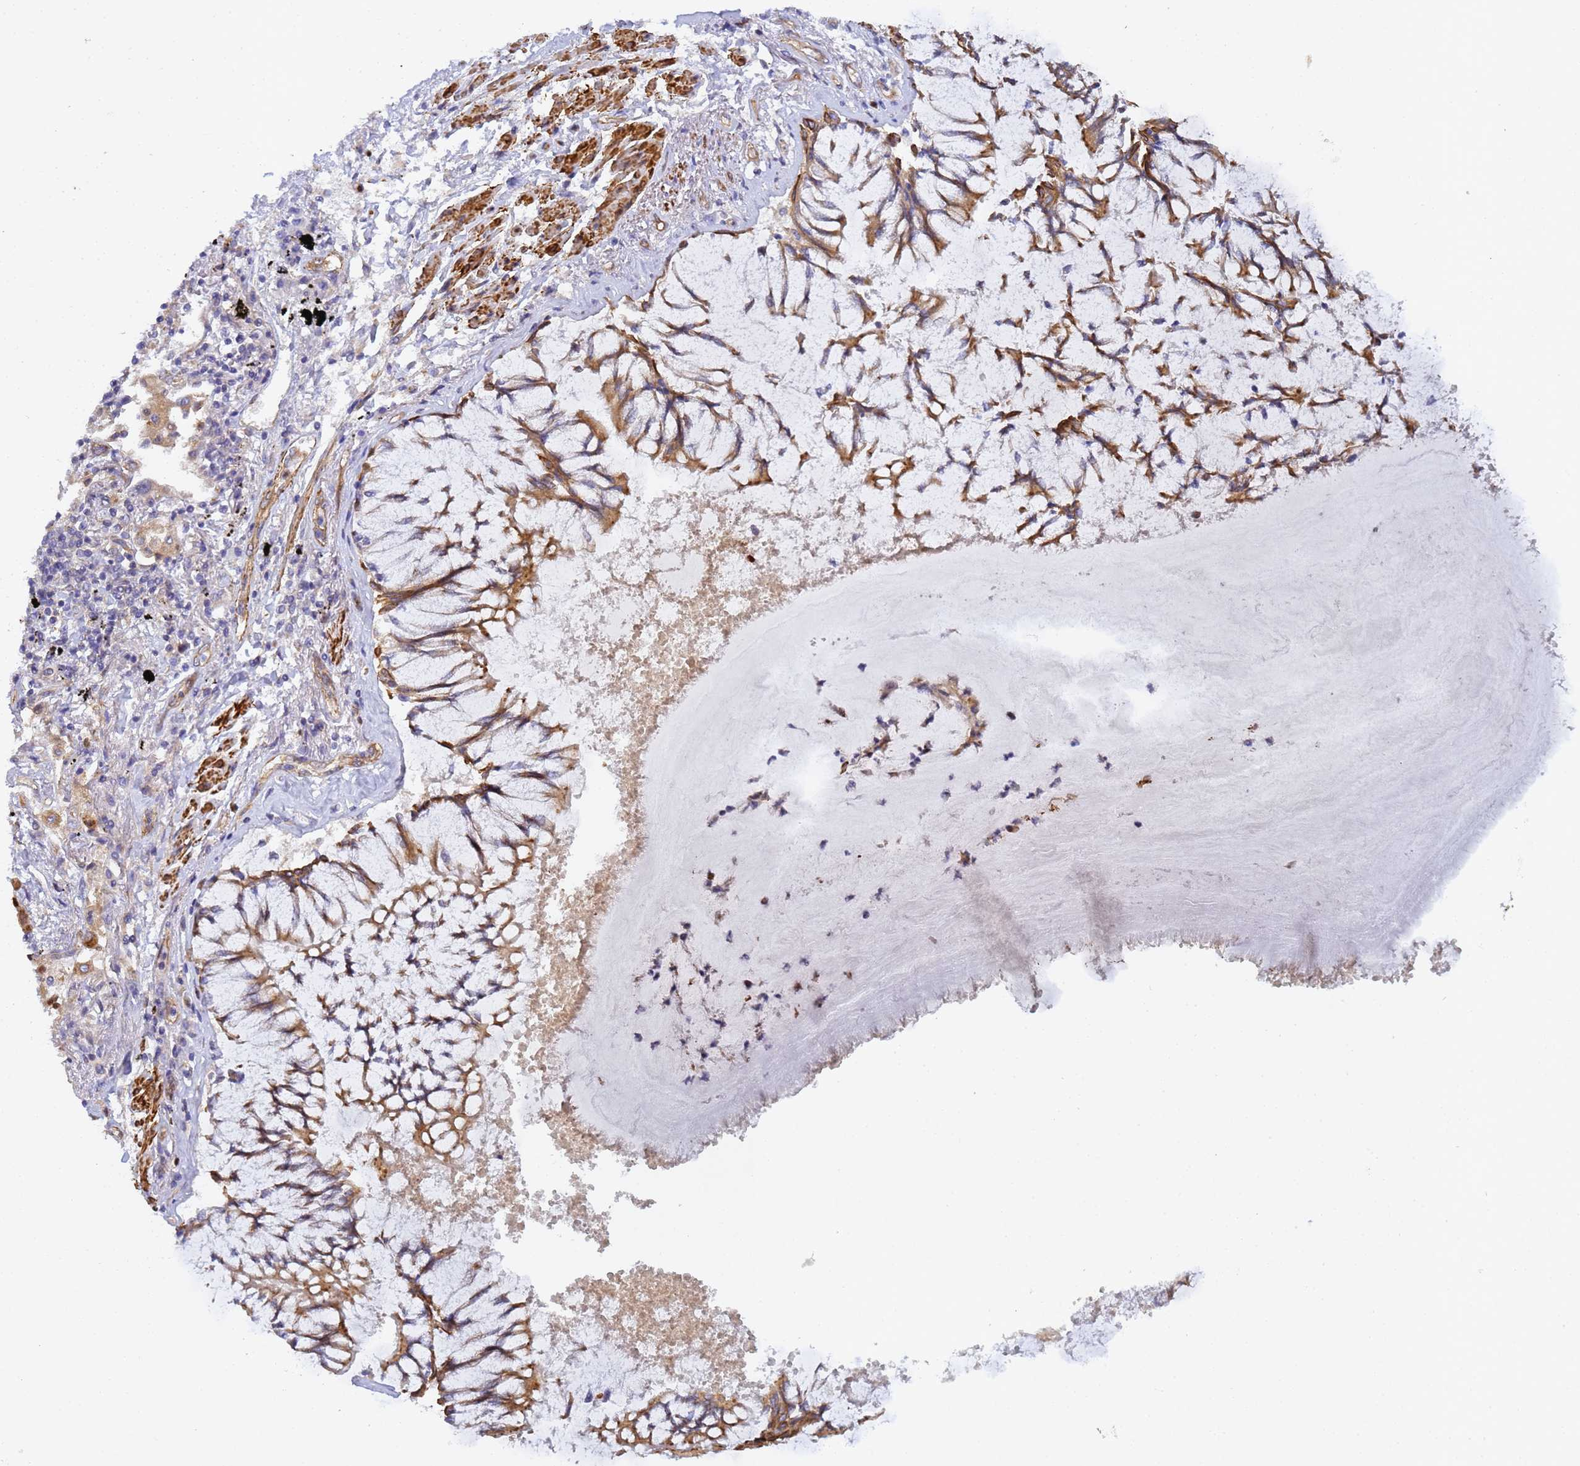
{"staining": {"intensity": "moderate", "quantity": ">75%", "location": "cytoplasmic/membranous"}, "tissue": "lung cancer", "cell_type": "Tumor cells", "image_type": "cancer", "snomed": [{"axis": "morphology", "description": "Adenocarcinoma, NOS"}, {"axis": "topography", "description": "Lung"}], "caption": "Brown immunohistochemical staining in human lung cancer displays moderate cytoplasmic/membranous positivity in about >75% of tumor cells. Ihc stains the protein in brown and the nuclei are stained blue.", "gene": "RALGAPA2", "patient": {"sex": "male", "age": 67}}